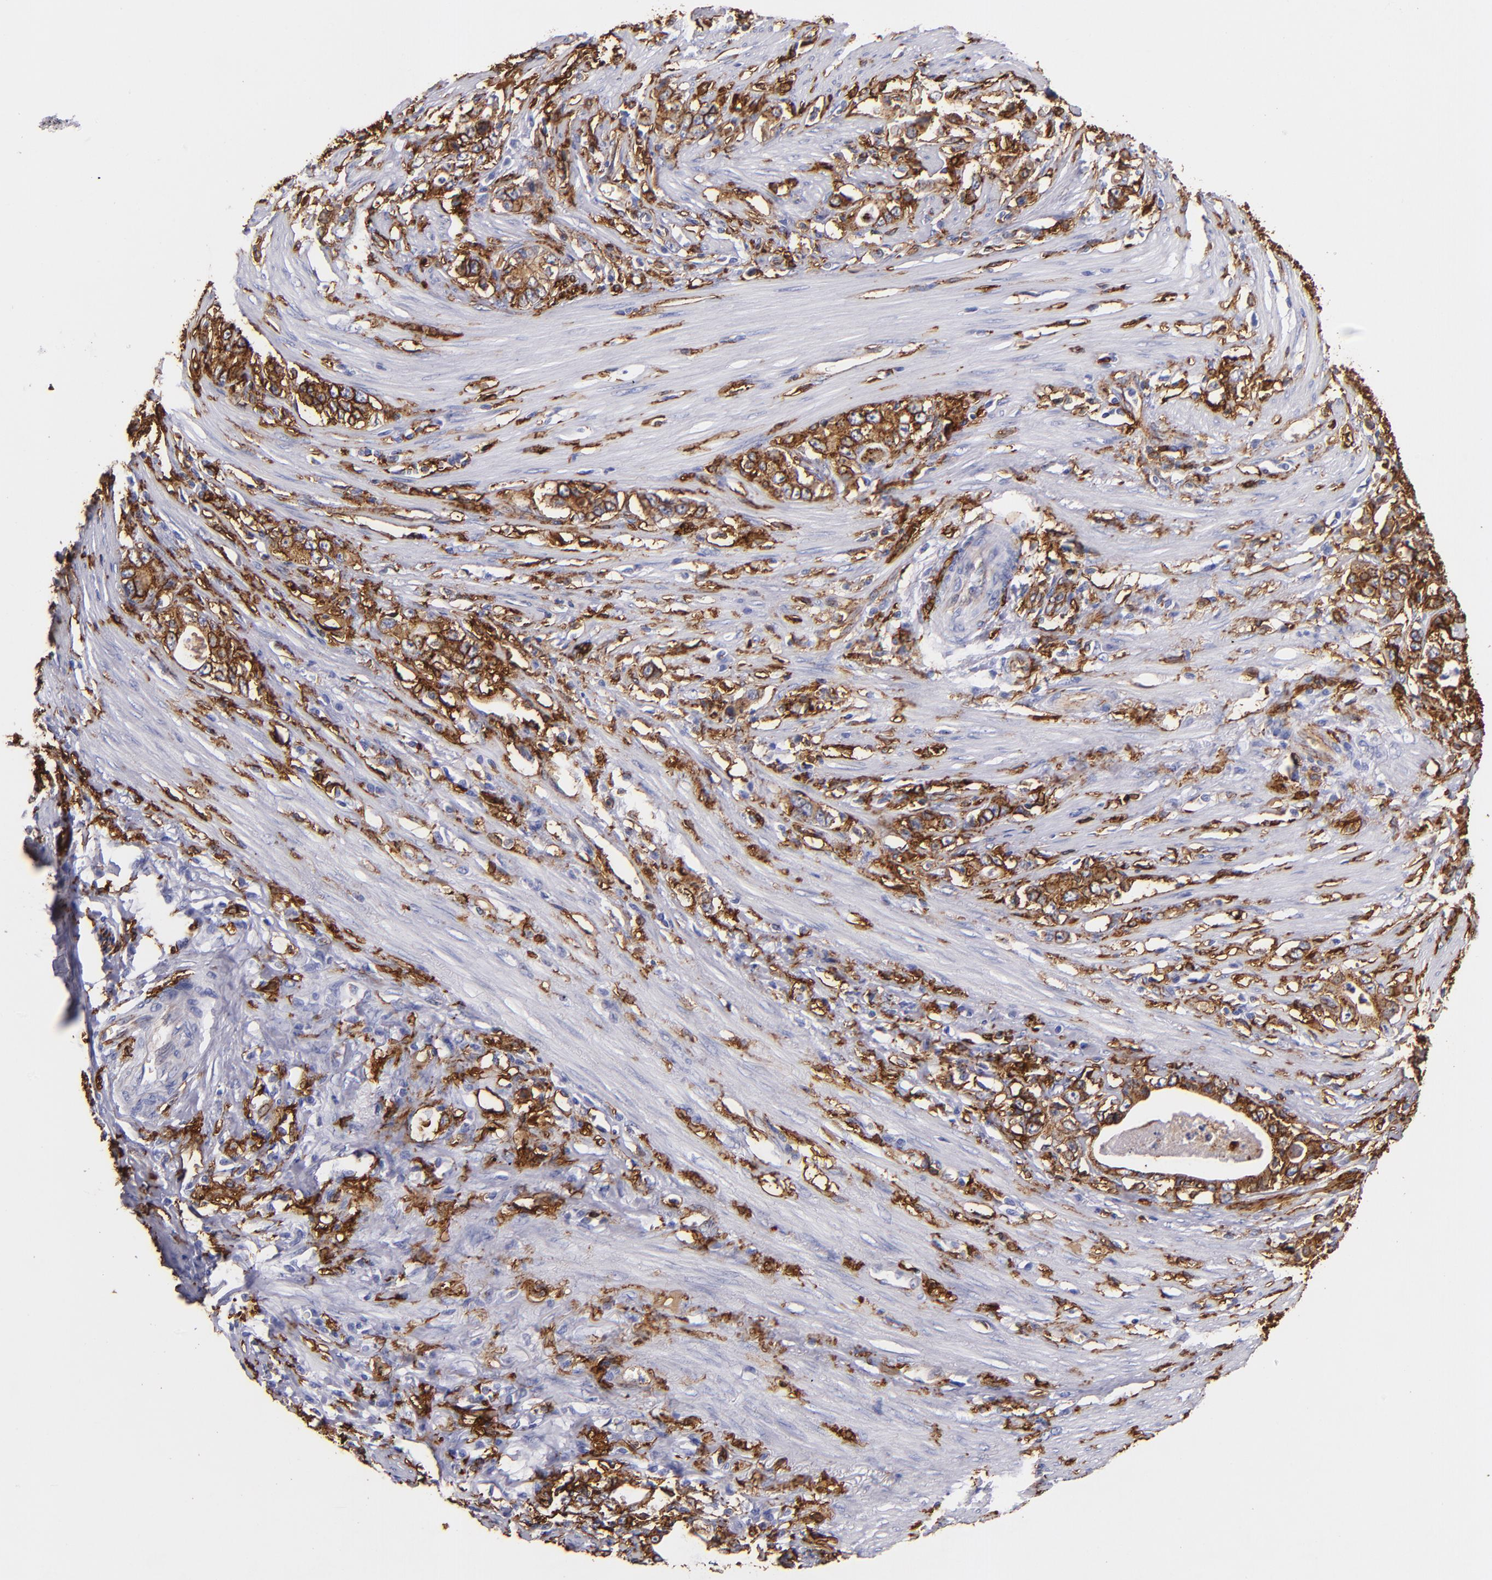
{"staining": {"intensity": "moderate", "quantity": ">75%", "location": "cytoplasmic/membranous"}, "tissue": "stomach cancer", "cell_type": "Tumor cells", "image_type": "cancer", "snomed": [{"axis": "morphology", "description": "Adenocarcinoma, NOS"}, {"axis": "topography", "description": "Stomach, lower"}], "caption": "Immunohistochemistry (IHC) histopathology image of human stomach cancer (adenocarcinoma) stained for a protein (brown), which displays medium levels of moderate cytoplasmic/membranous staining in about >75% of tumor cells.", "gene": "HLA-DRA", "patient": {"sex": "female", "age": 72}}